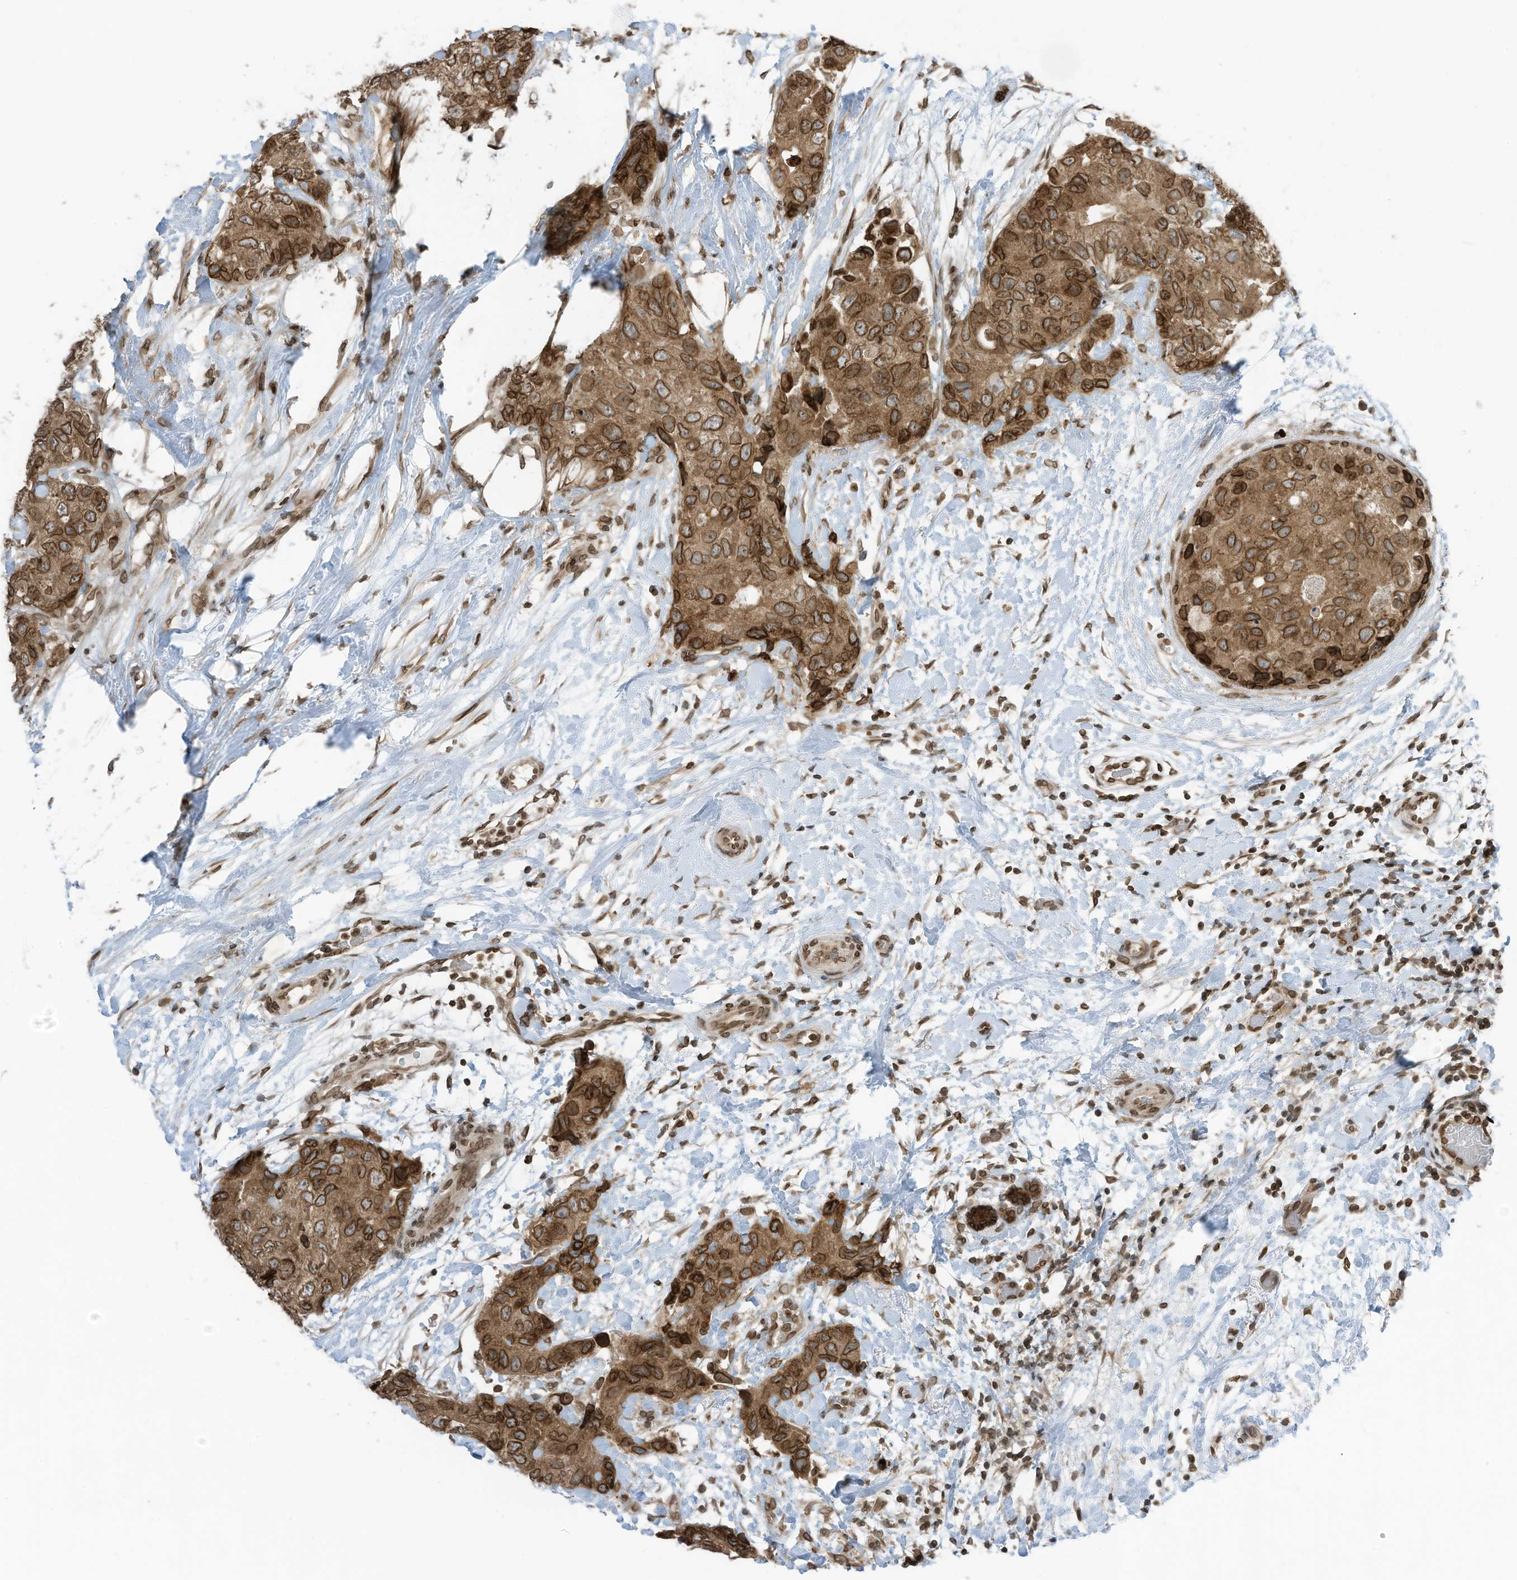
{"staining": {"intensity": "moderate", "quantity": ">75%", "location": "cytoplasmic/membranous,nuclear"}, "tissue": "breast cancer", "cell_type": "Tumor cells", "image_type": "cancer", "snomed": [{"axis": "morphology", "description": "Duct carcinoma"}, {"axis": "topography", "description": "Breast"}], "caption": "About >75% of tumor cells in human breast invasive ductal carcinoma demonstrate moderate cytoplasmic/membranous and nuclear protein expression as visualized by brown immunohistochemical staining.", "gene": "RABL3", "patient": {"sex": "female", "age": 62}}